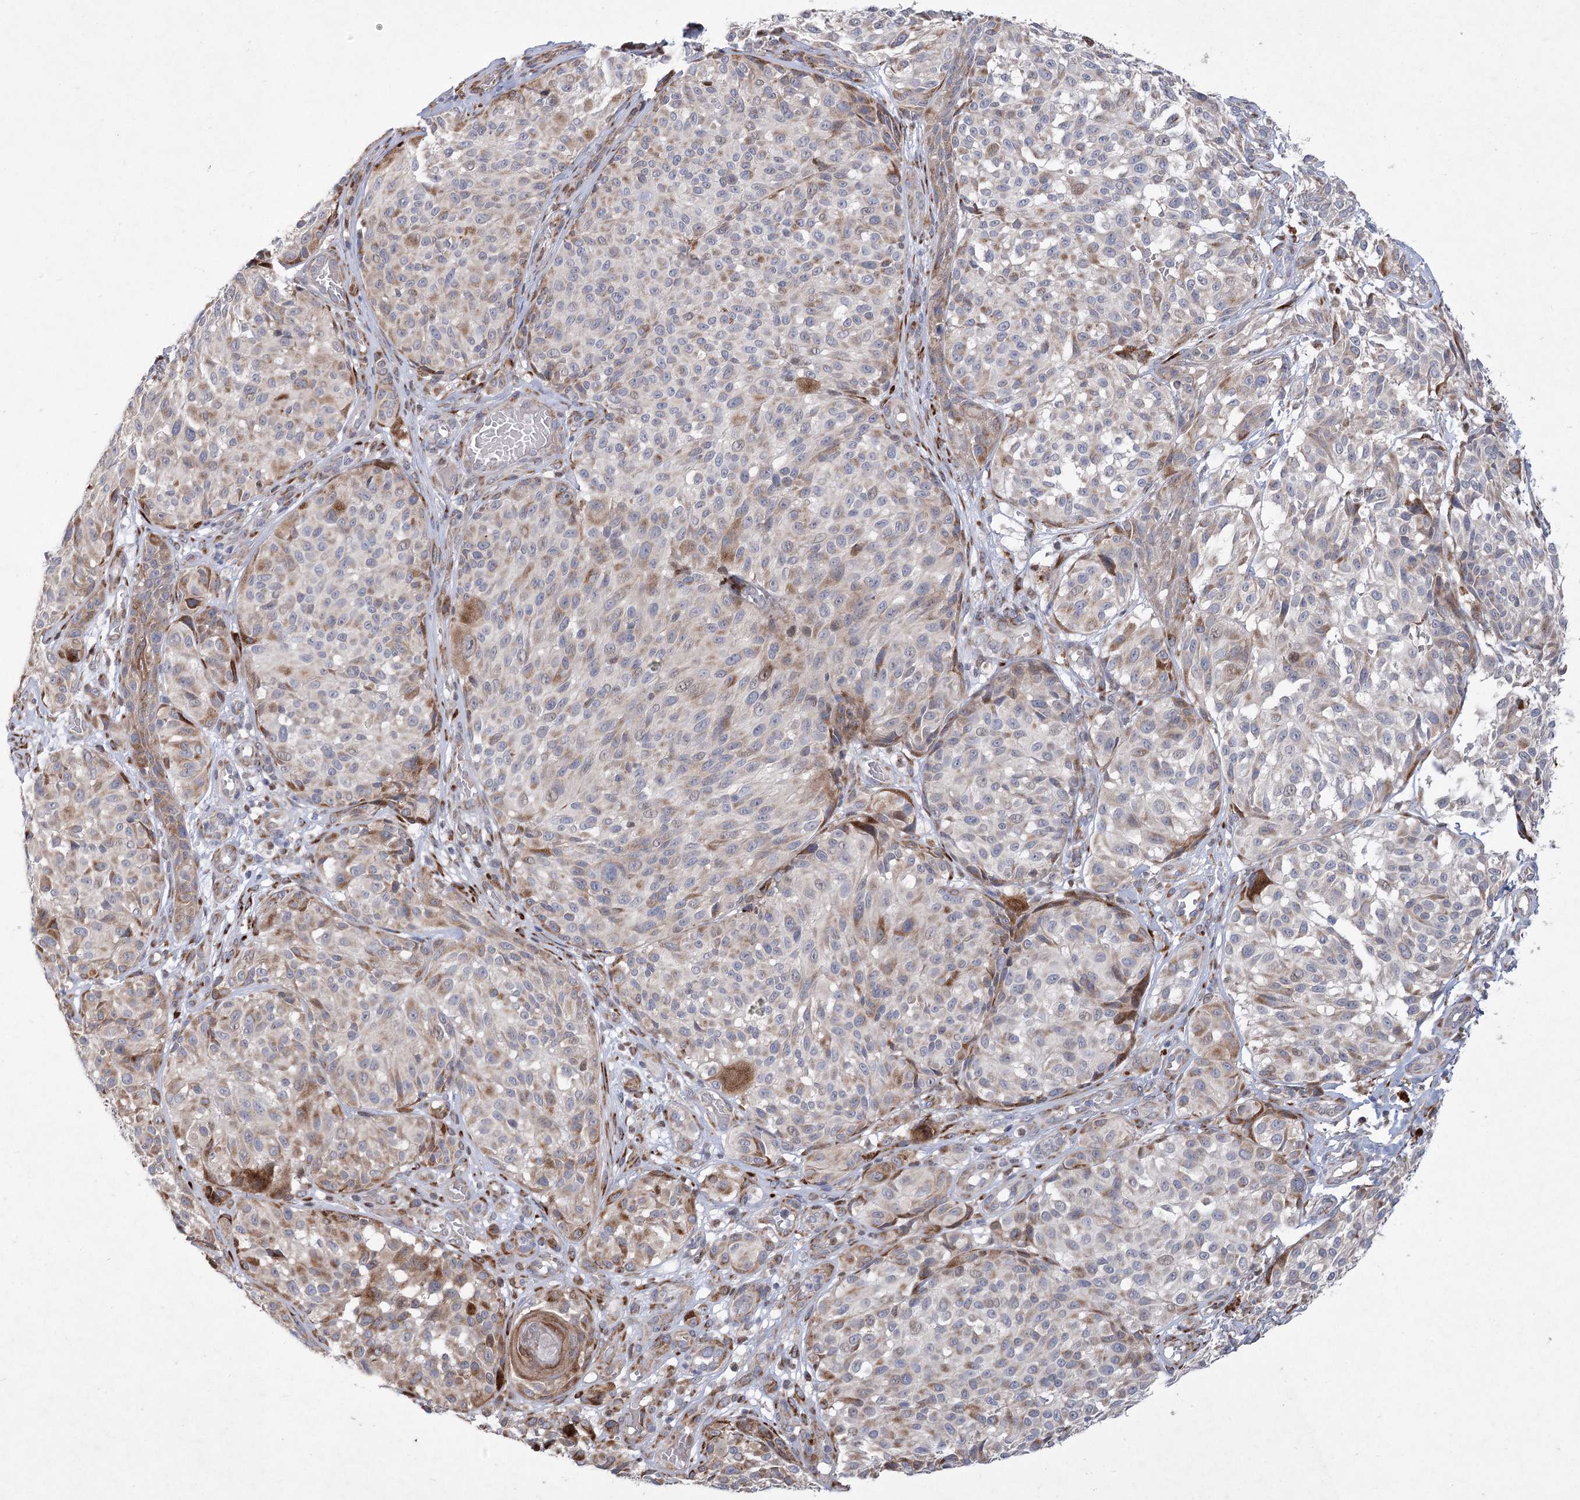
{"staining": {"intensity": "moderate", "quantity": "<25%", "location": "cytoplasmic/membranous"}, "tissue": "melanoma", "cell_type": "Tumor cells", "image_type": "cancer", "snomed": [{"axis": "morphology", "description": "Malignant melanoma, NOS"}, {"axis": "topography", "description": "Skin"}], "caption": "This micrograph exhibits immunohistochemistry (IHC) staining of malignant melanoma, with low moderate cytoplasmic/membranous expression in about <25% of tumor cells.", "gene": "GCNT4", "patient": {"sex": "male", "age": 83}}